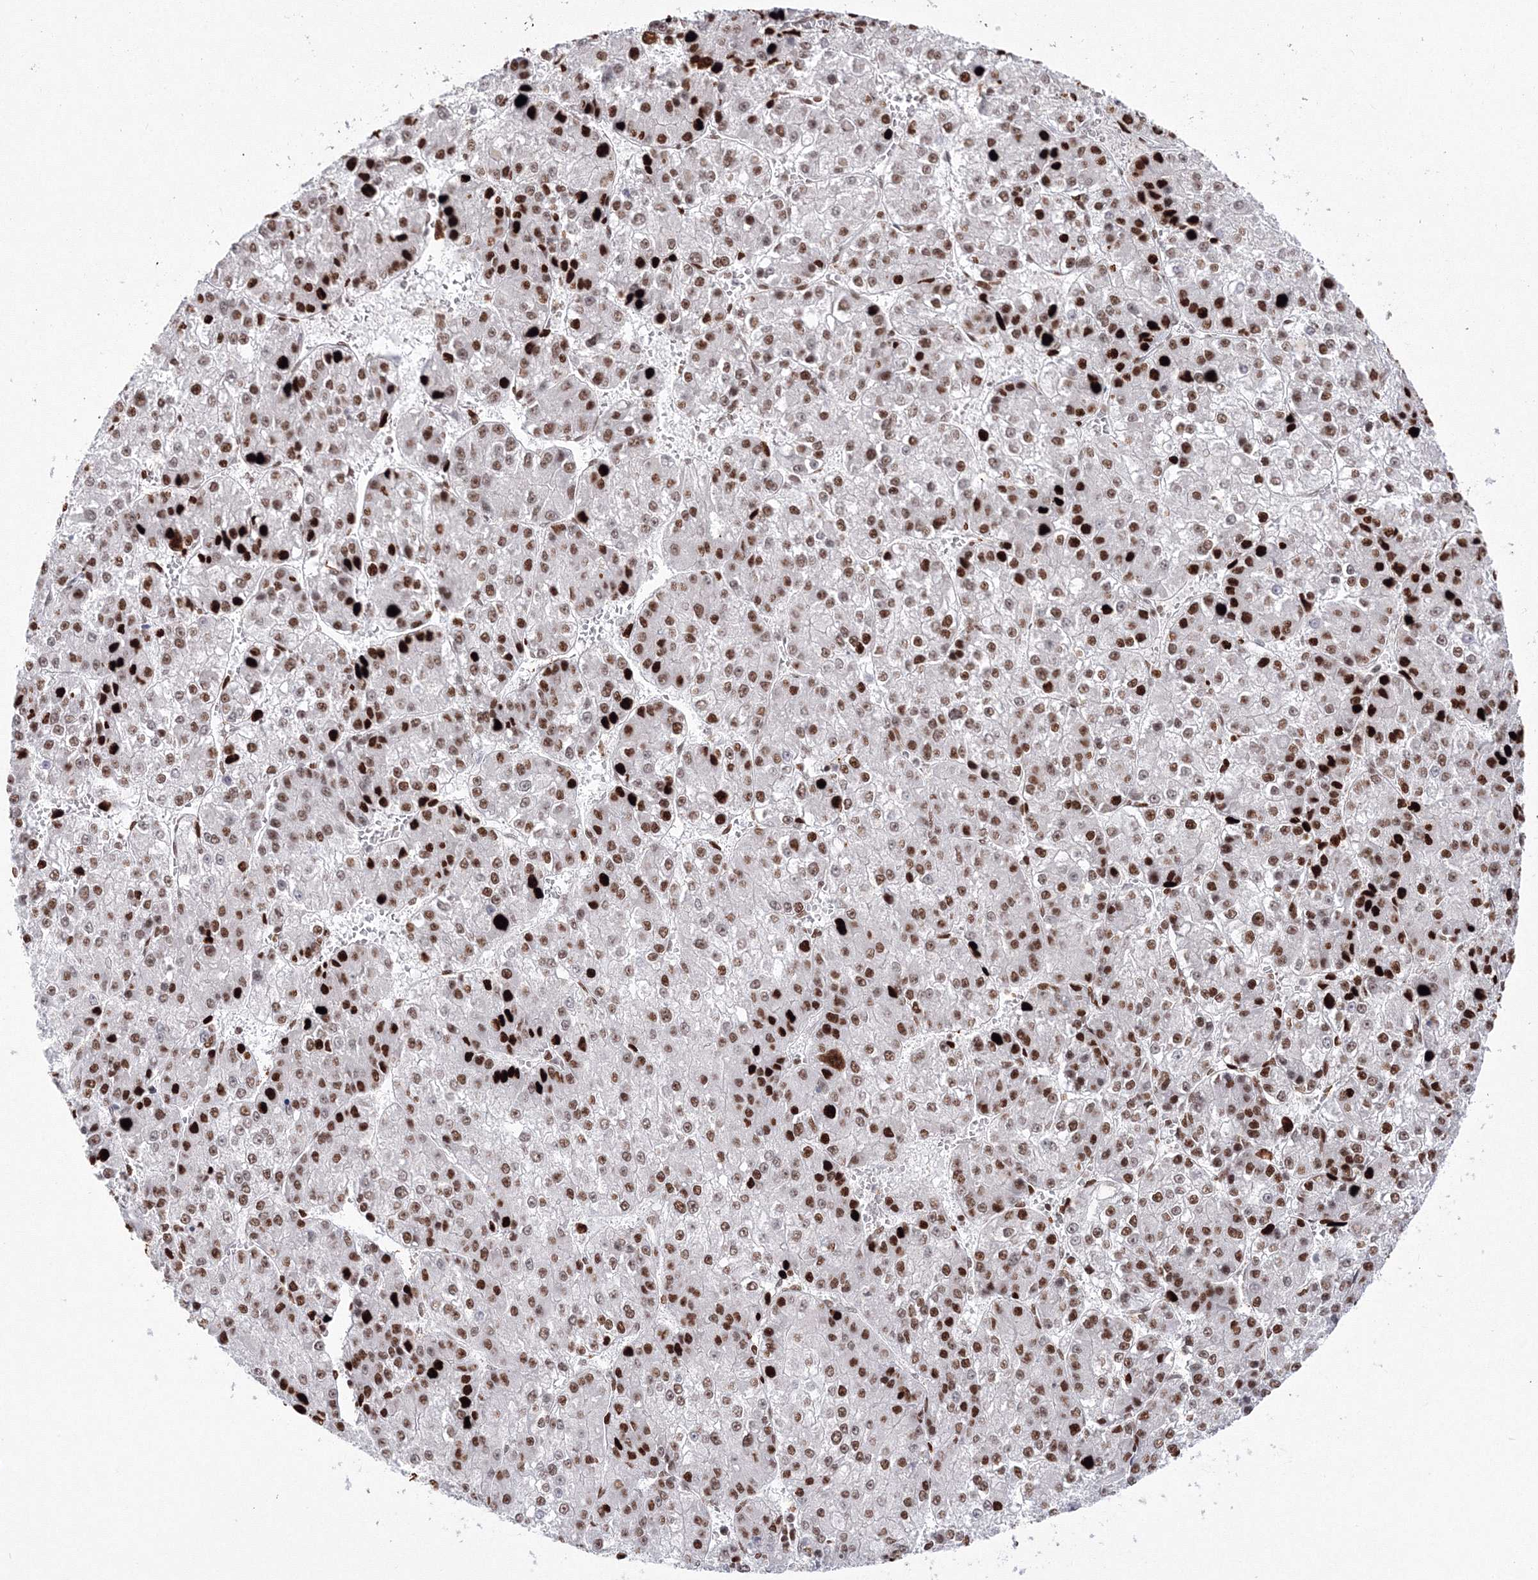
{"staining": {"intensity": "strong", "quantity": "25%-75%", "location": "nuclear"}, "tissue": "liver cancer", "cell_type": "Tumor cells", "image_type": "cancer", "snomed": [{"axis": "morphology", "description": "Carcinoma, Hepatocellular, NOS"}, {"axis": "topography", "description": "Liver"}], "caption": "Protein analysis of hepatocellular carcinoma (liver) tissue demonstrates strong nuclear staining in approximately 25%-75% of tumor cells.", "gene": "LIG1", "patient": {"sex": "female", "age": 73}}